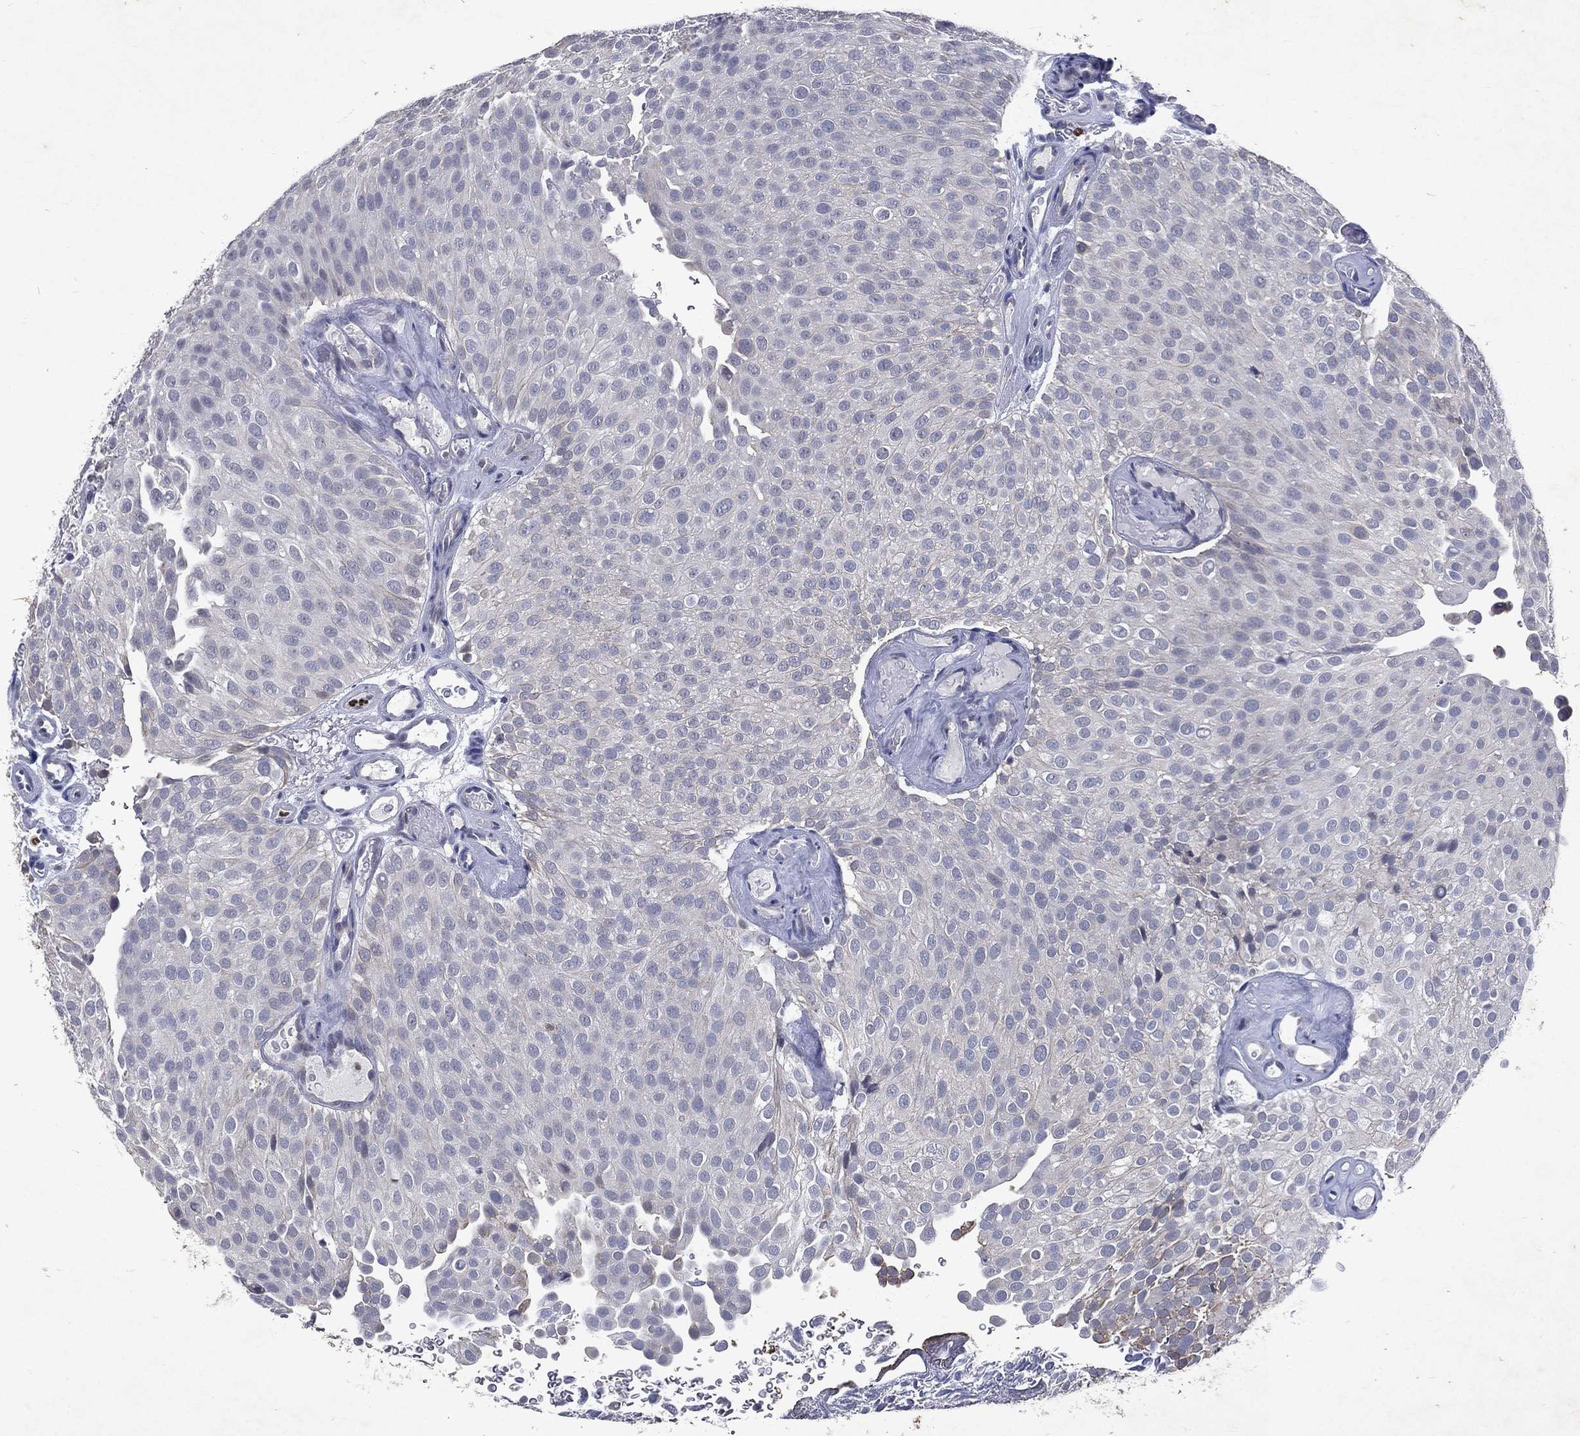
{"staining": {"intensity": "negative", "quantity": "none", "location": "none"}, "tissue": "urothelial cancer", "cell_type": "Tumor cells", "image_type": "cancer", "snomed": [{"axis": "morphology", "description": "Urothelial carcinoma, Low grade"}, {"axis": "topography", "description": "Urinary bladder"}], "caption": "Tumor cells are negative for brown protein staining in urothelial cancer.", "gene": "SLC34A2", "patient": {"sex": "male", "age": 78}}